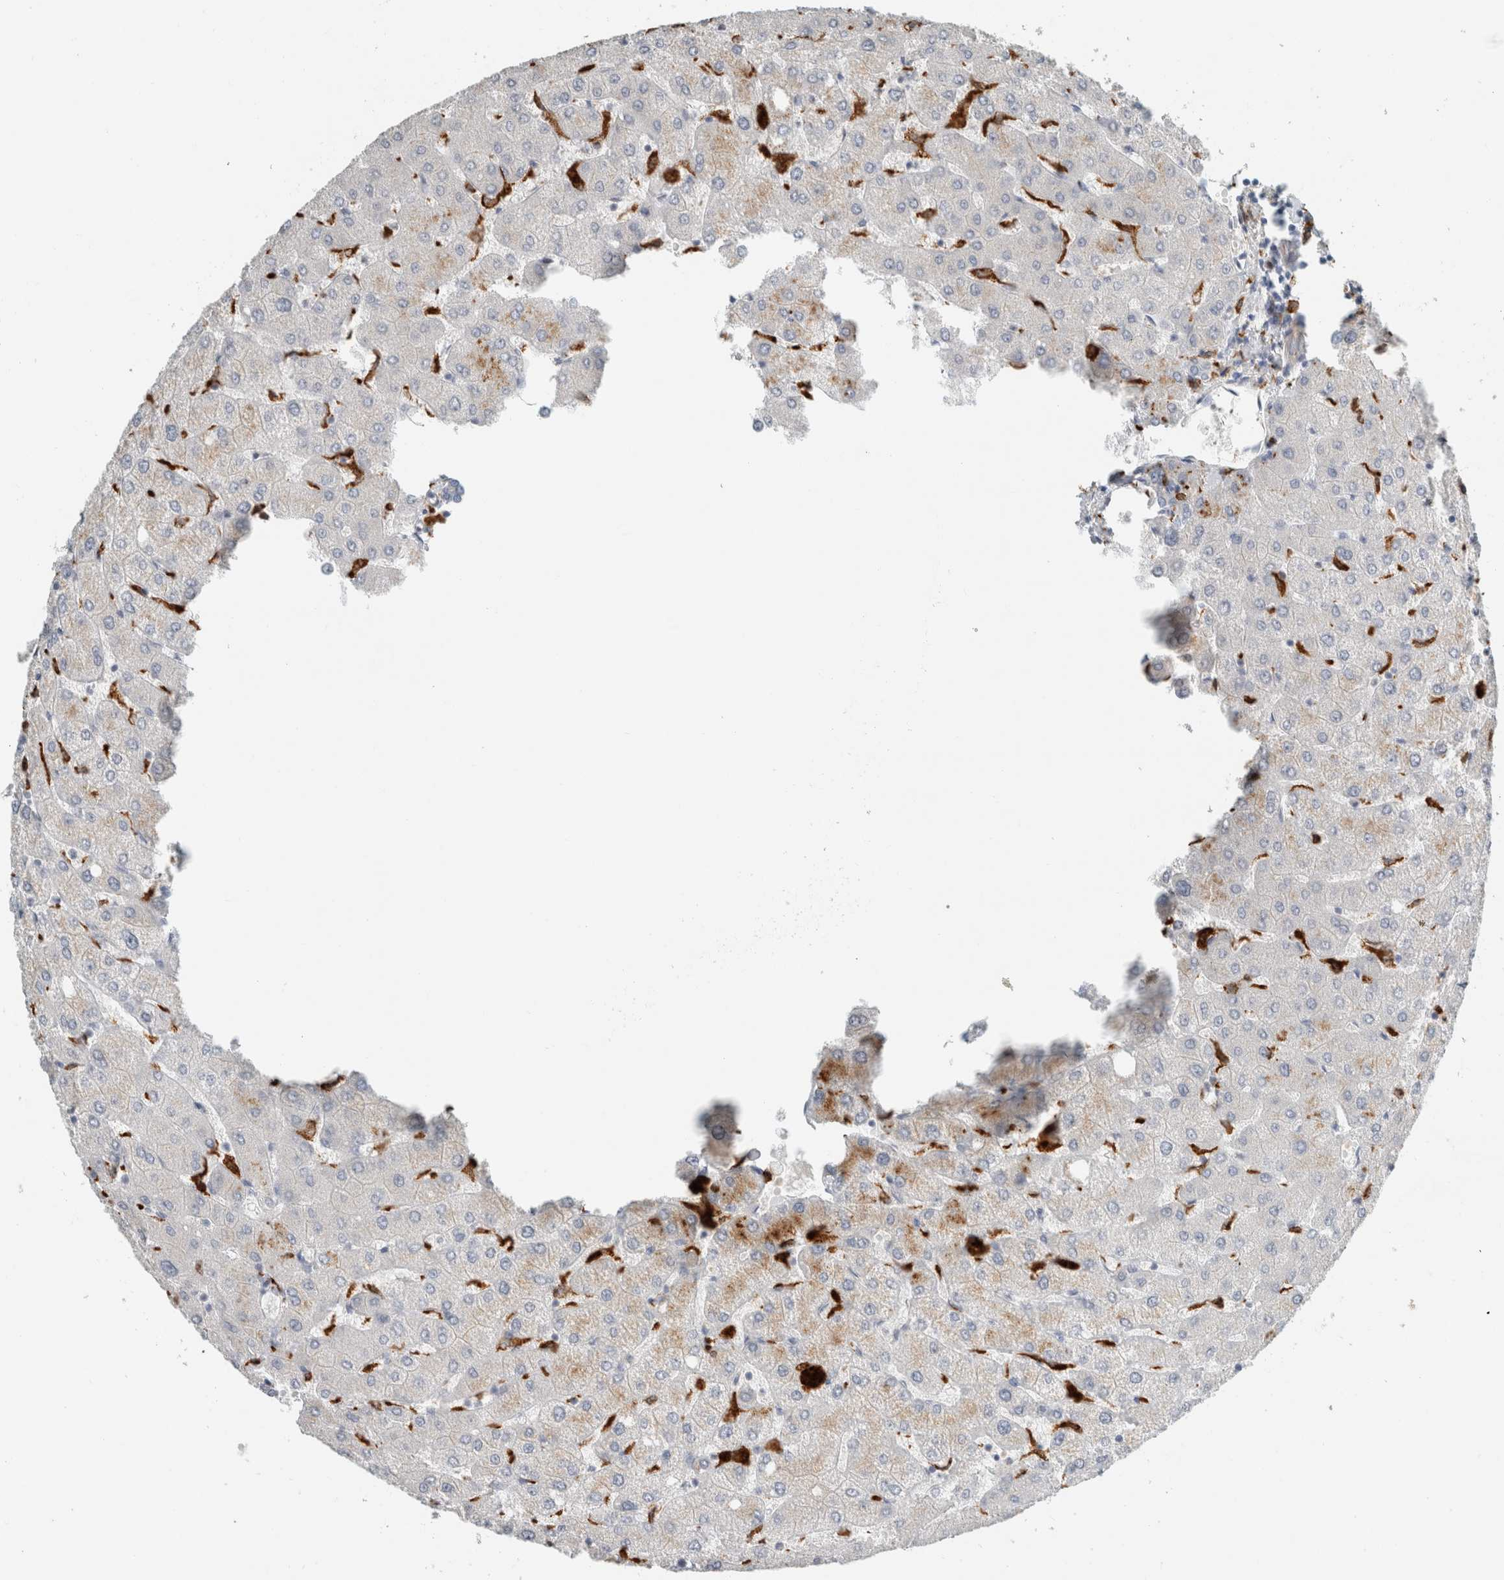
{"staining": {"intensity": "negative", "quantity": "none", "location": "none"}, "tissue": "liver", "cell_type": "Cholangiocytes", "image_type": "normal", "snomed": [{"axis": "morphology", "description": "Normal tissue, NOS"}, {"axis": "topography", "description": "Liver"}], "caption": "Immunohistochemical staining of benign liver displays no significant positivity in cholangiocytes. (Brightfield microscopy of DAB (3,3'-diaminobenzidine) IHC at high magnification).", "gene": "LY86", "patient": {"sex": "female", "age": 54}}